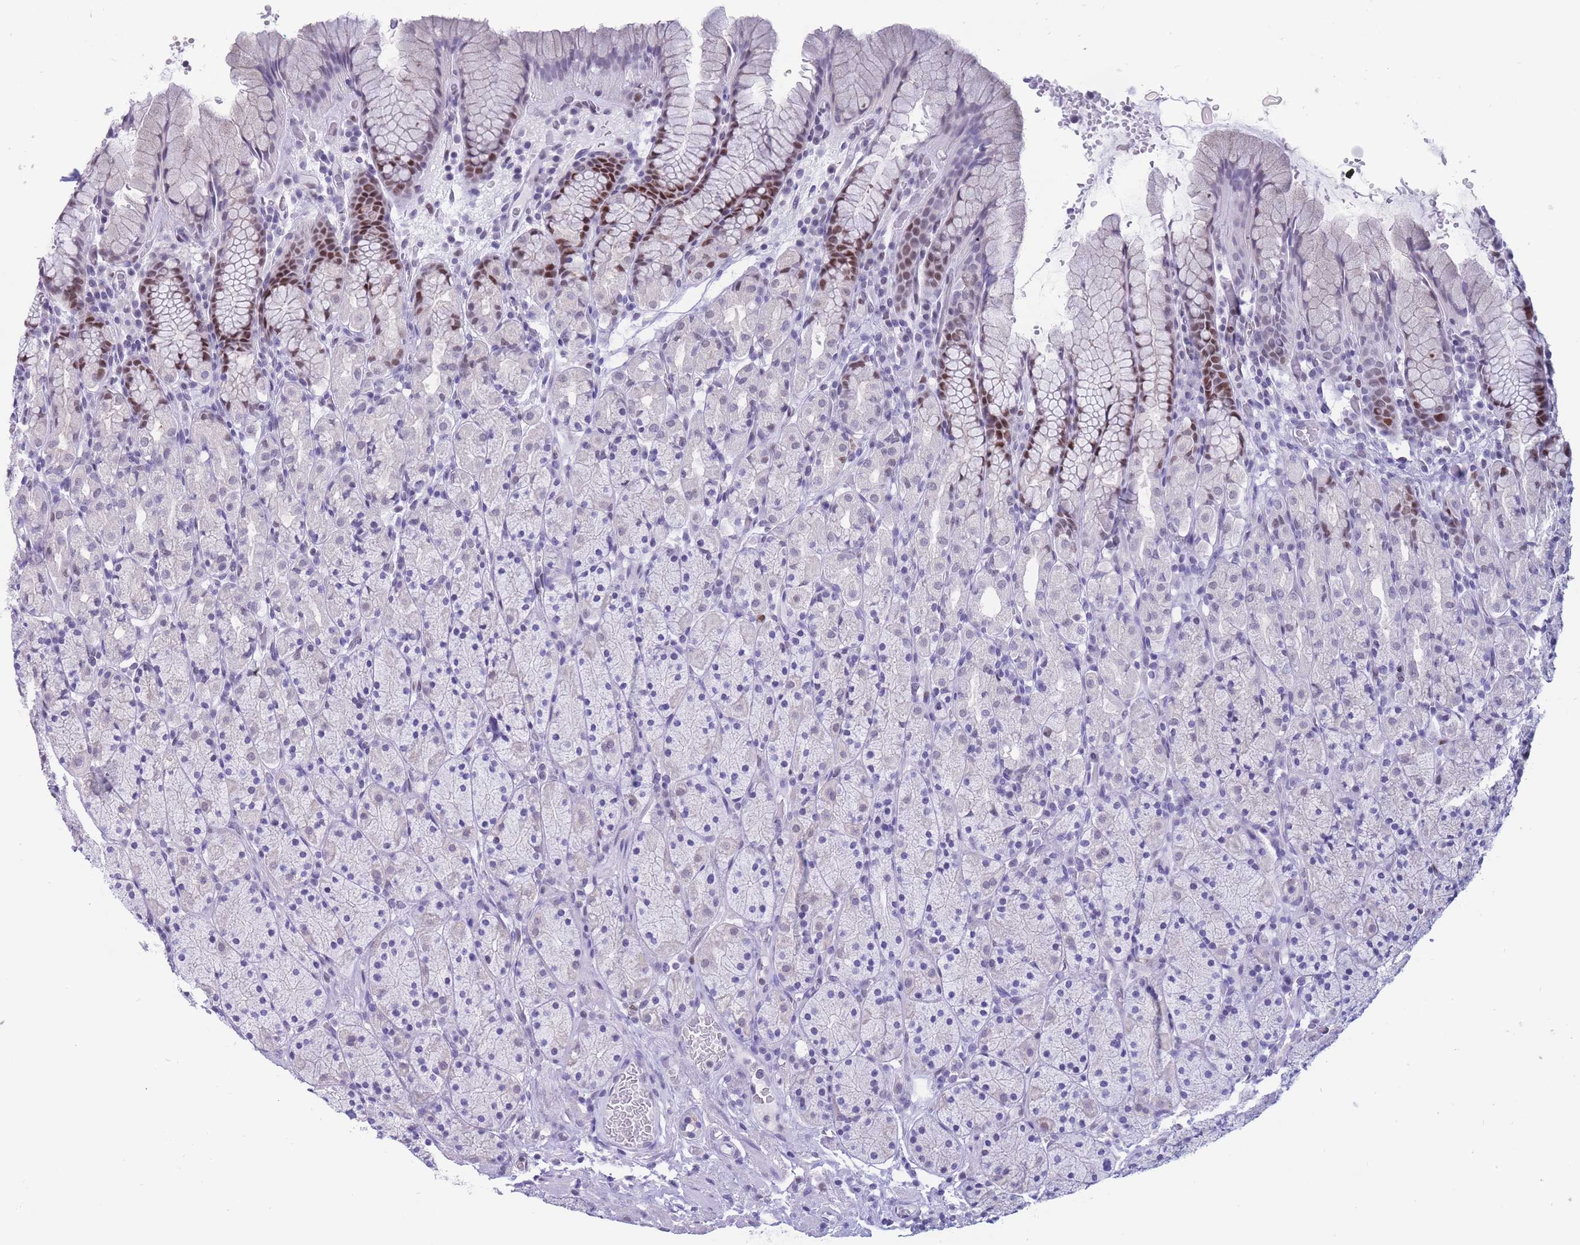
{"staining": {"intensity": "strong", "quantity": "<25%", "location": "nuclear"}, "tissue": "stomach", "cell_type": "Glandular cells", "image_type": "normal", "snomed": [{"axis": "morphology", "description": "Normal tissue, NOS"}, {"axis": "topography", "description": "Stomach, upper"}, {"axis": "topography", "description": "Stomach"}], "caption": "Brown immunohistochemical staining in benign human stomach reveals strong nuclear staining in approximately <25% of glandular cells. Immunohistochemistry (ihc) stains the protein of interest in brown and the nuclei are stained blue.", "gene": "NASP", "patient": {"sex": "male", "age": 62}}